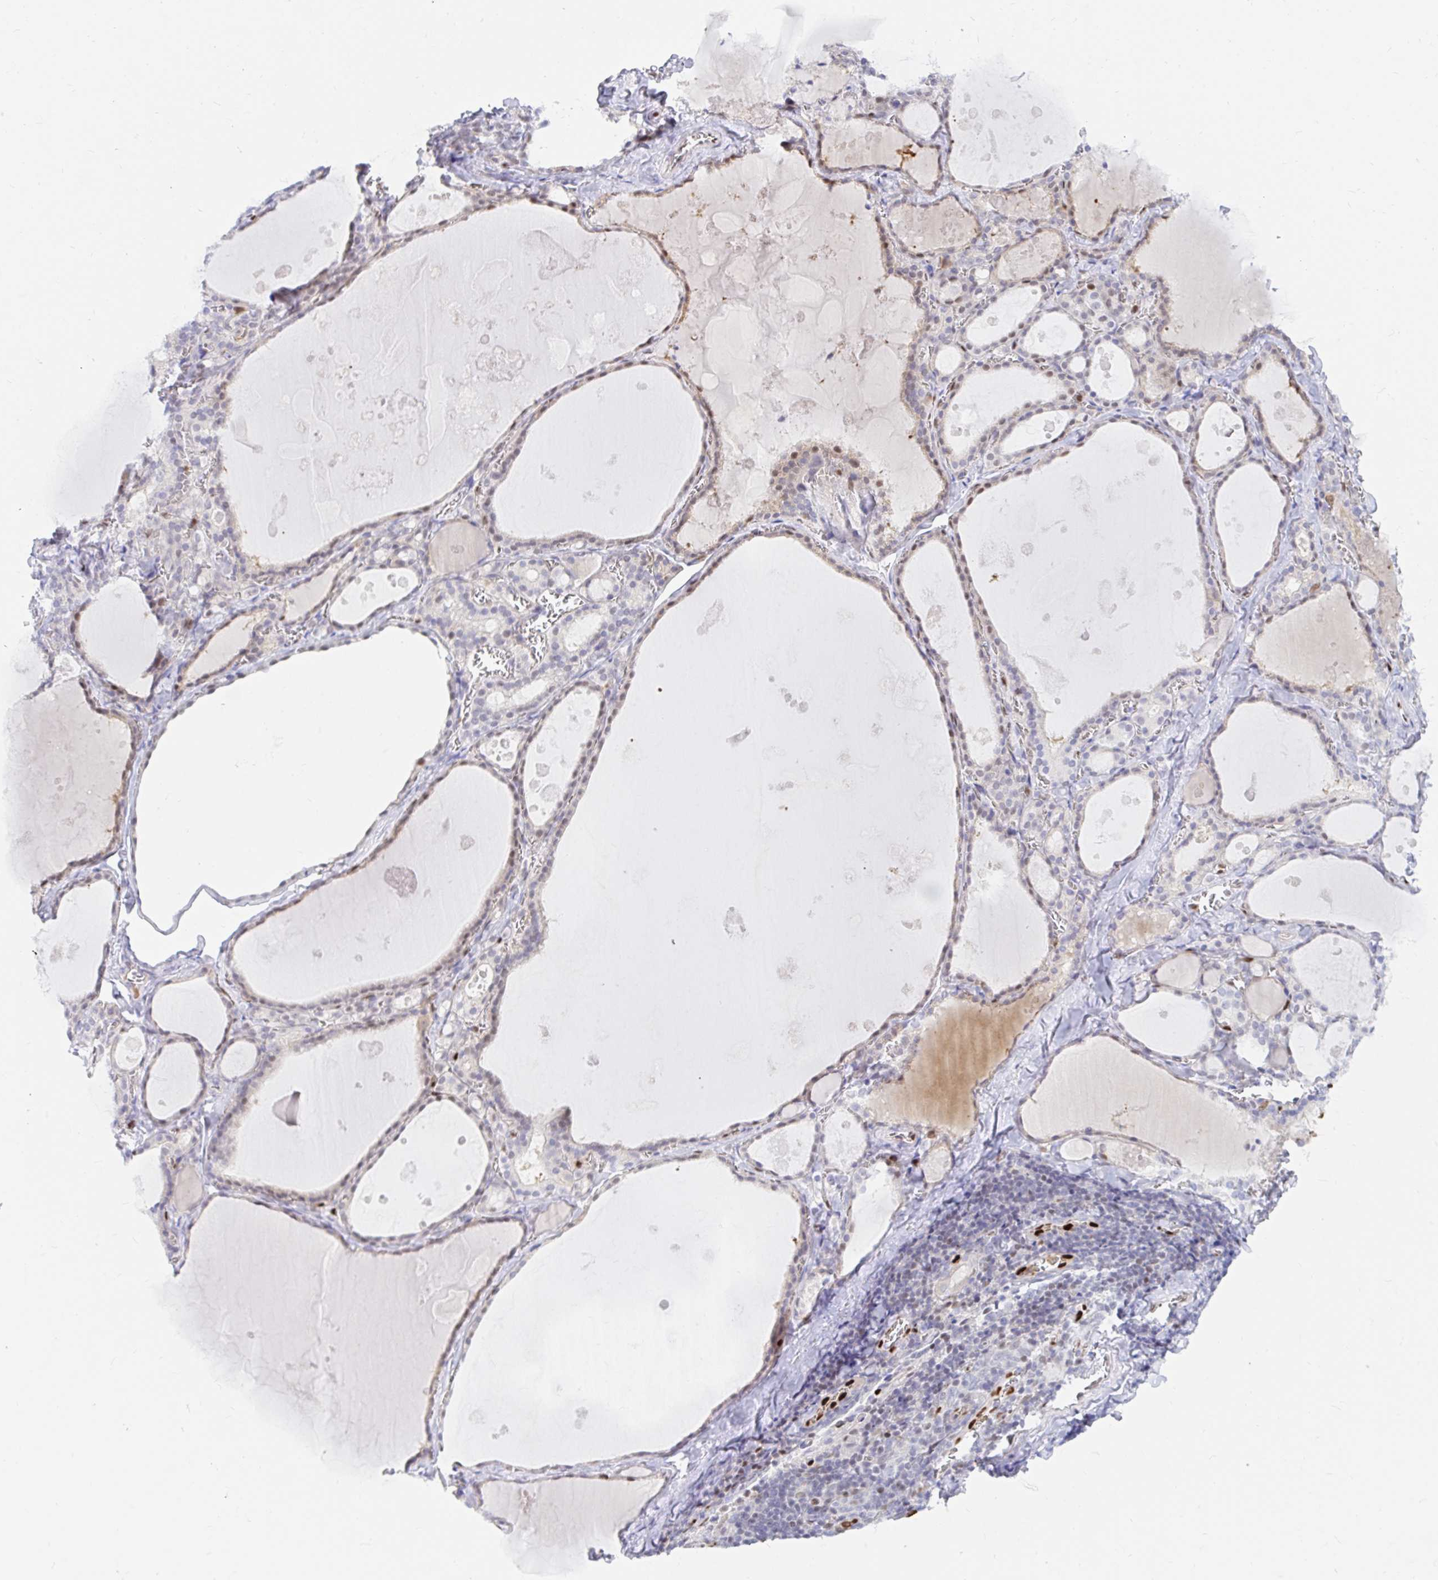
{"staining": {"intensity": "weak", "quantity": "<25%", "location": "nuclear"}, "tissue": "thyroid gland", "cell_type": "Glandular cells", "image_type": "normal", "snomed": [{"axis": "morphology", "description": "Normal tissue, NOS"}, {"axis": "topography", "description": "Thyroid gland"}], "caption": "A micrograph of thyroid gland stained for a protein shows no brown staining in glandular cells.", "gene": "HINFP", "patient": {"sex": "male", "age": 56}}